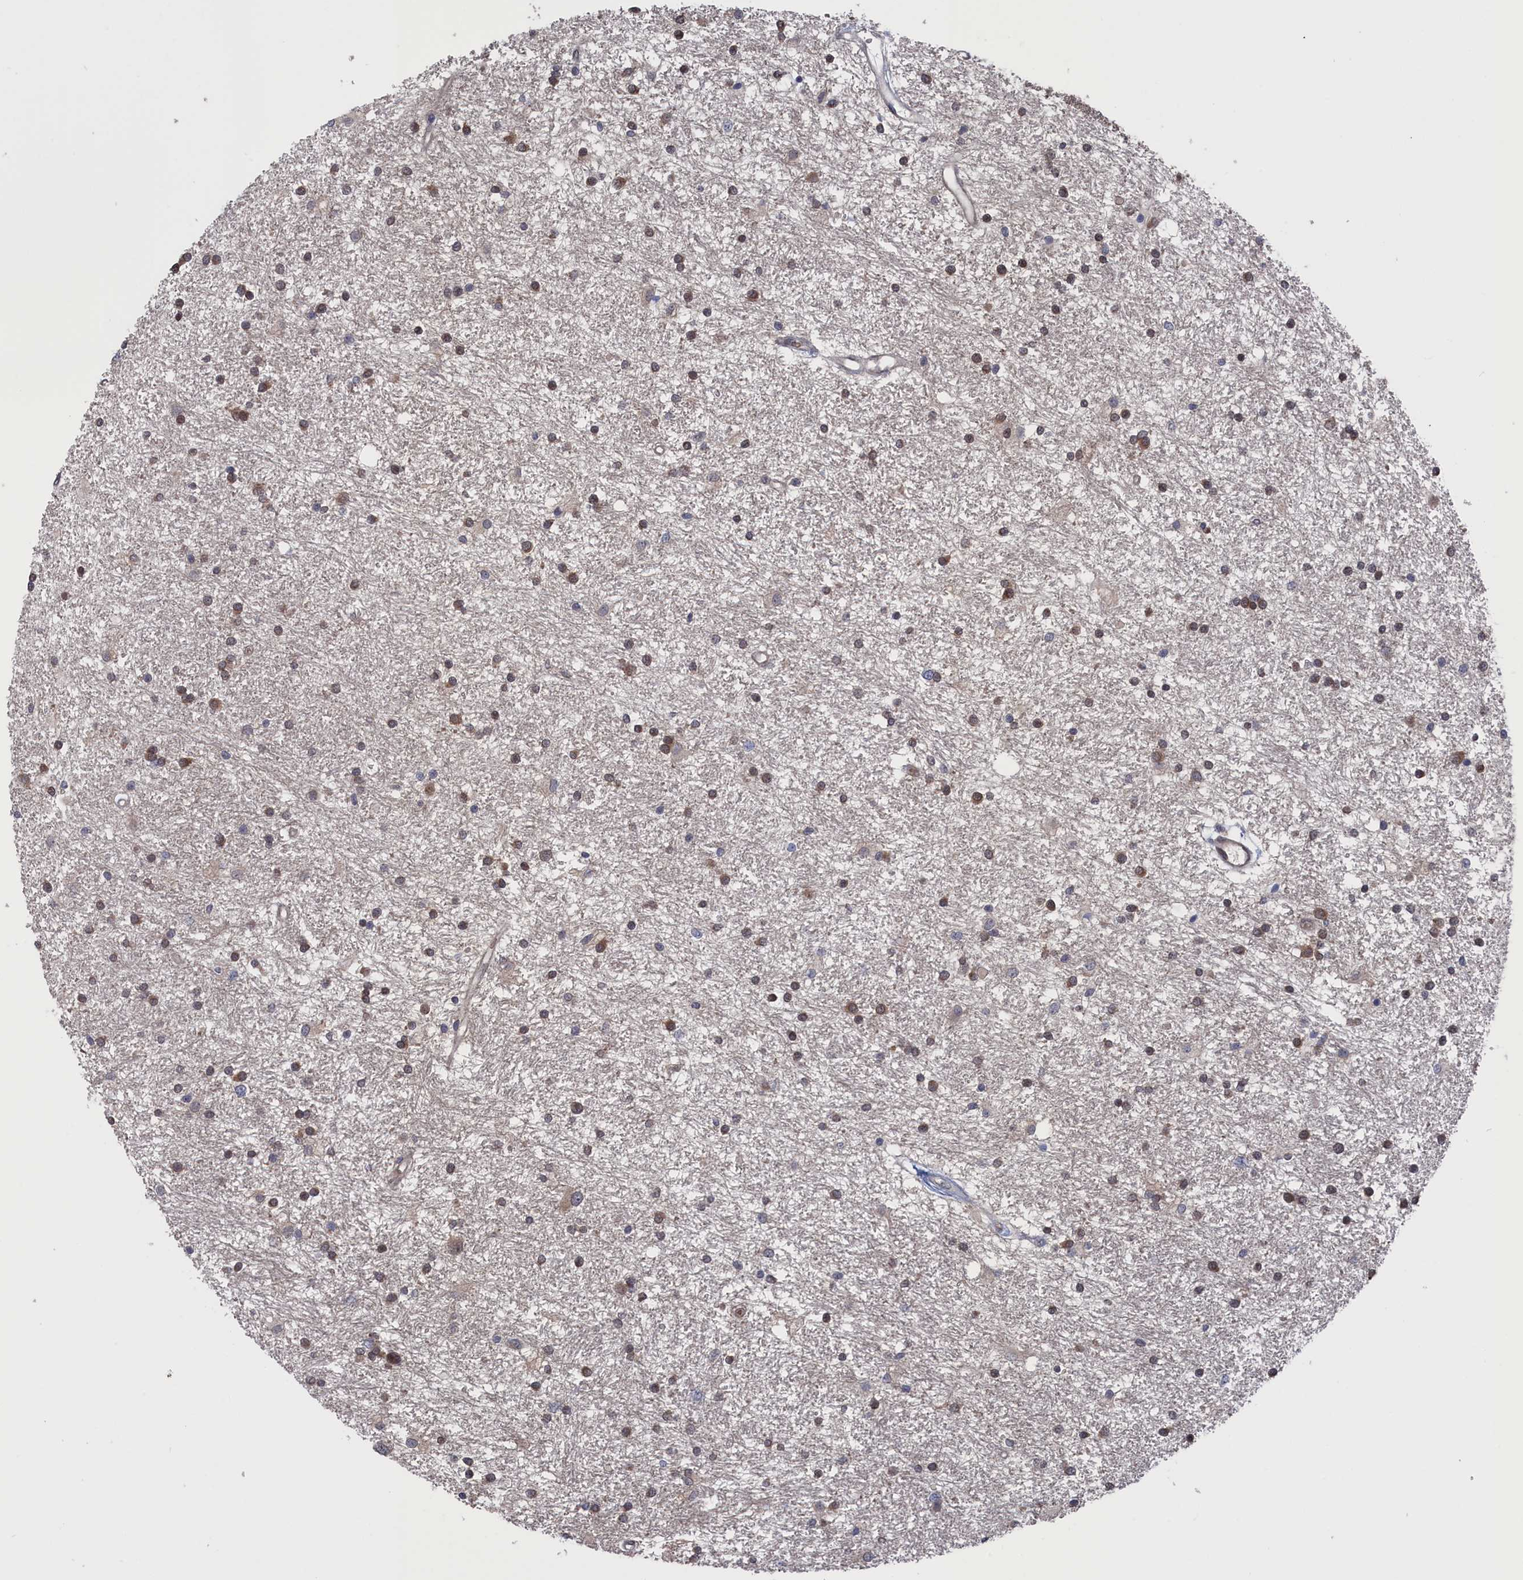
{"staining": {"intensity": "moderate", "quantity": "25%-75%", "location": "cytoplasmic/membranous,nuclear"}, "tissue": "glioma", "cell_type": "Tumor cells", "image_type": "cancer", "snomed": [{"axis": "morphology", "description": "Glioma, malignant, High grade"}, {"axis": "topography", "description": "Brain"}], "caption": "Immunohistochemical staining of human glioma displays medium levels of moderate cytoplasmic/membranous and nuclear protein expression in about 25%-75% of tumor cells. Using DAB (3,3'-diaminobenzidine) (brown) and hematoxylin (blue) stains, captured at high magnification using brightfield microscopy.", "gene": "NUTF2", "patient": {"sex": "male", "age": 77}}